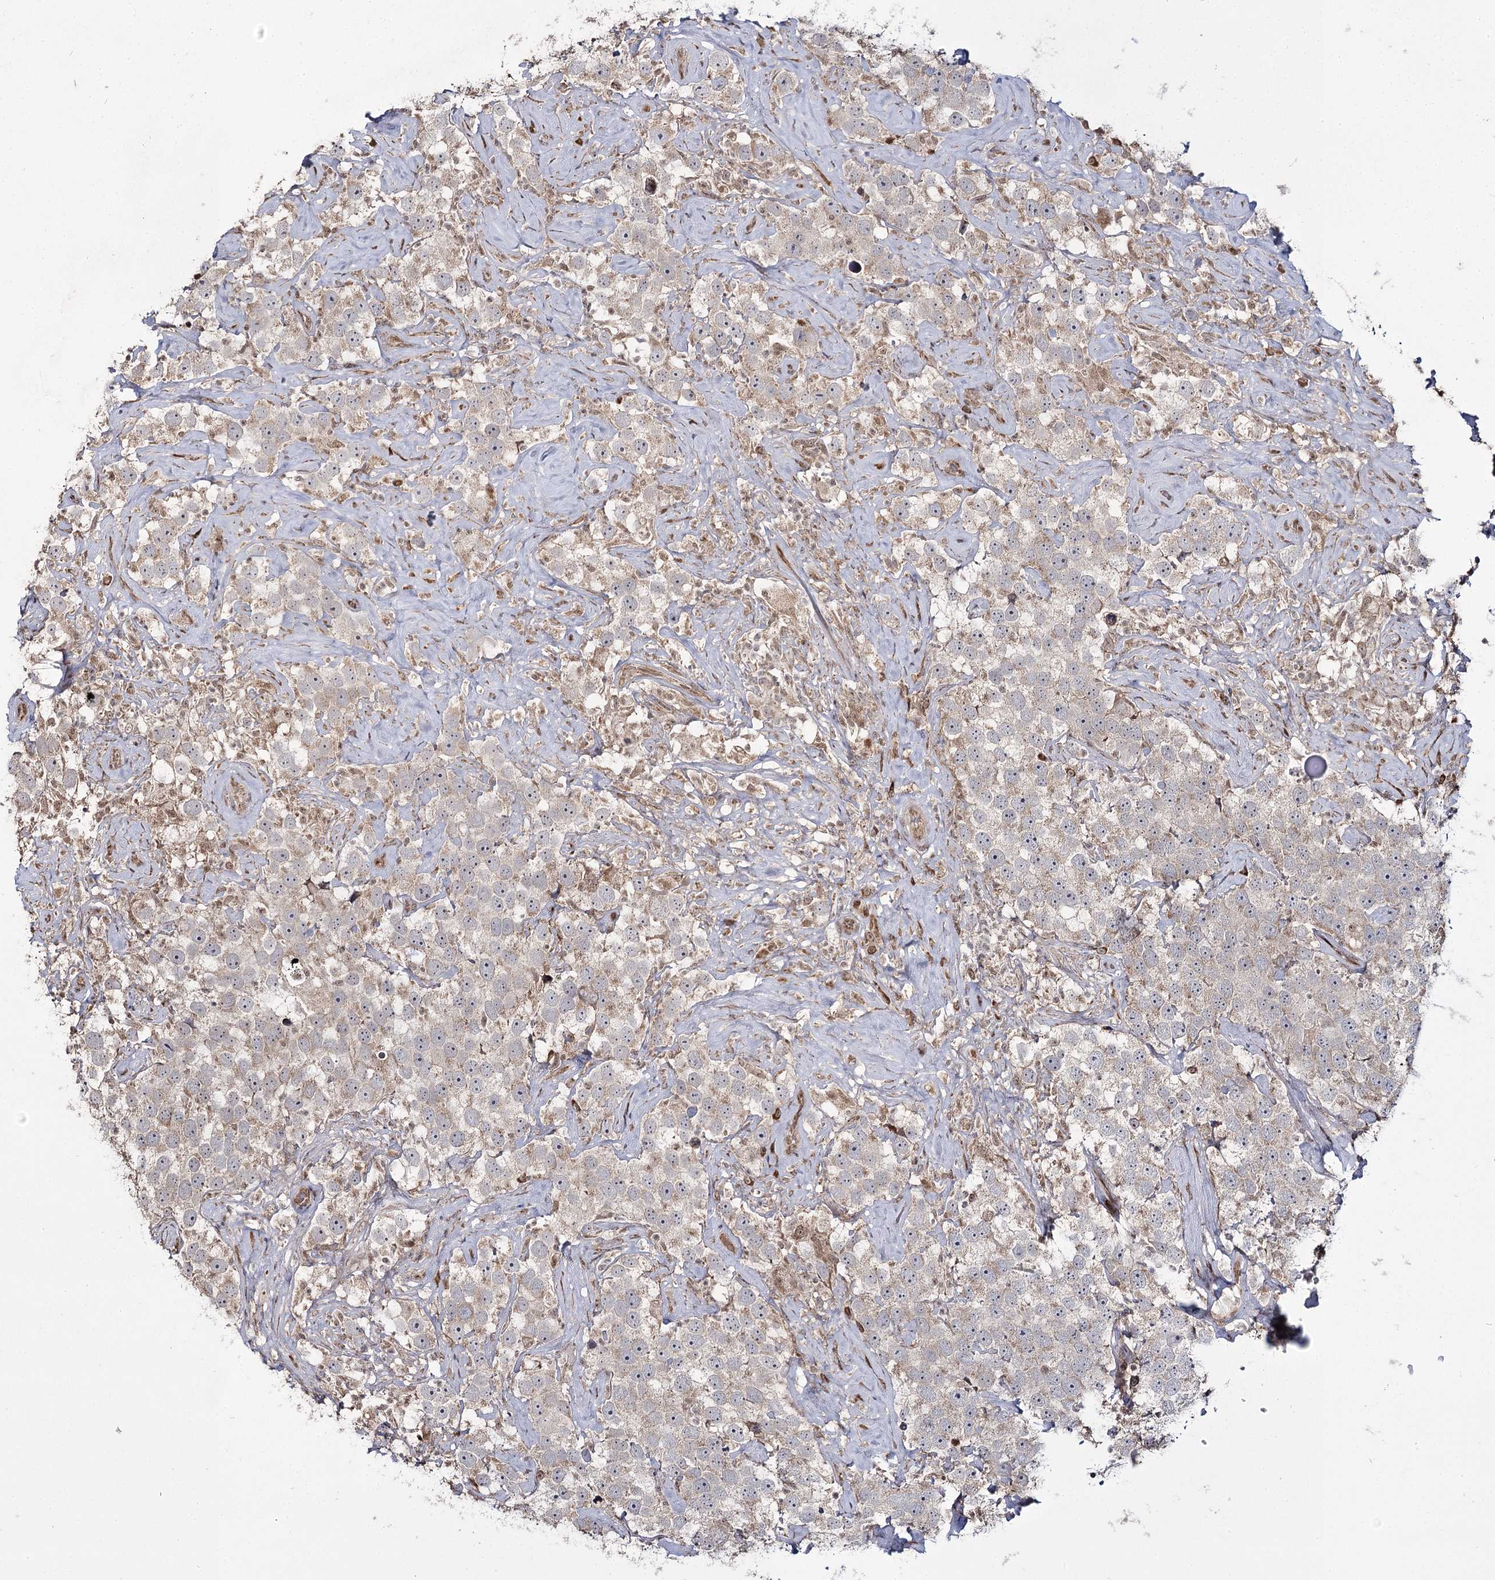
{"staining": {"intensity": "weak", "quantity": "25%-75%", "location": "cytoplasmic/membranous"}, "tissue": "testis cancer", "cell_type": "Tumor cells", "image_type": "cancer", "snomed": [{"axis": "morphology", "description": "Seminoma, NOS"}, {"axis": "topography", "description": "Testis"}], "caption": "Immunohistochemistry (IHC) histopathology image of testis seminoma stained for a protein (brown), which exhibits low levels of weak cytoplasmic/membranous staining in about 25%-75% of tumor cells.", "gene": "TRNT1", "patient": {"sex": "male", "age": 49}}